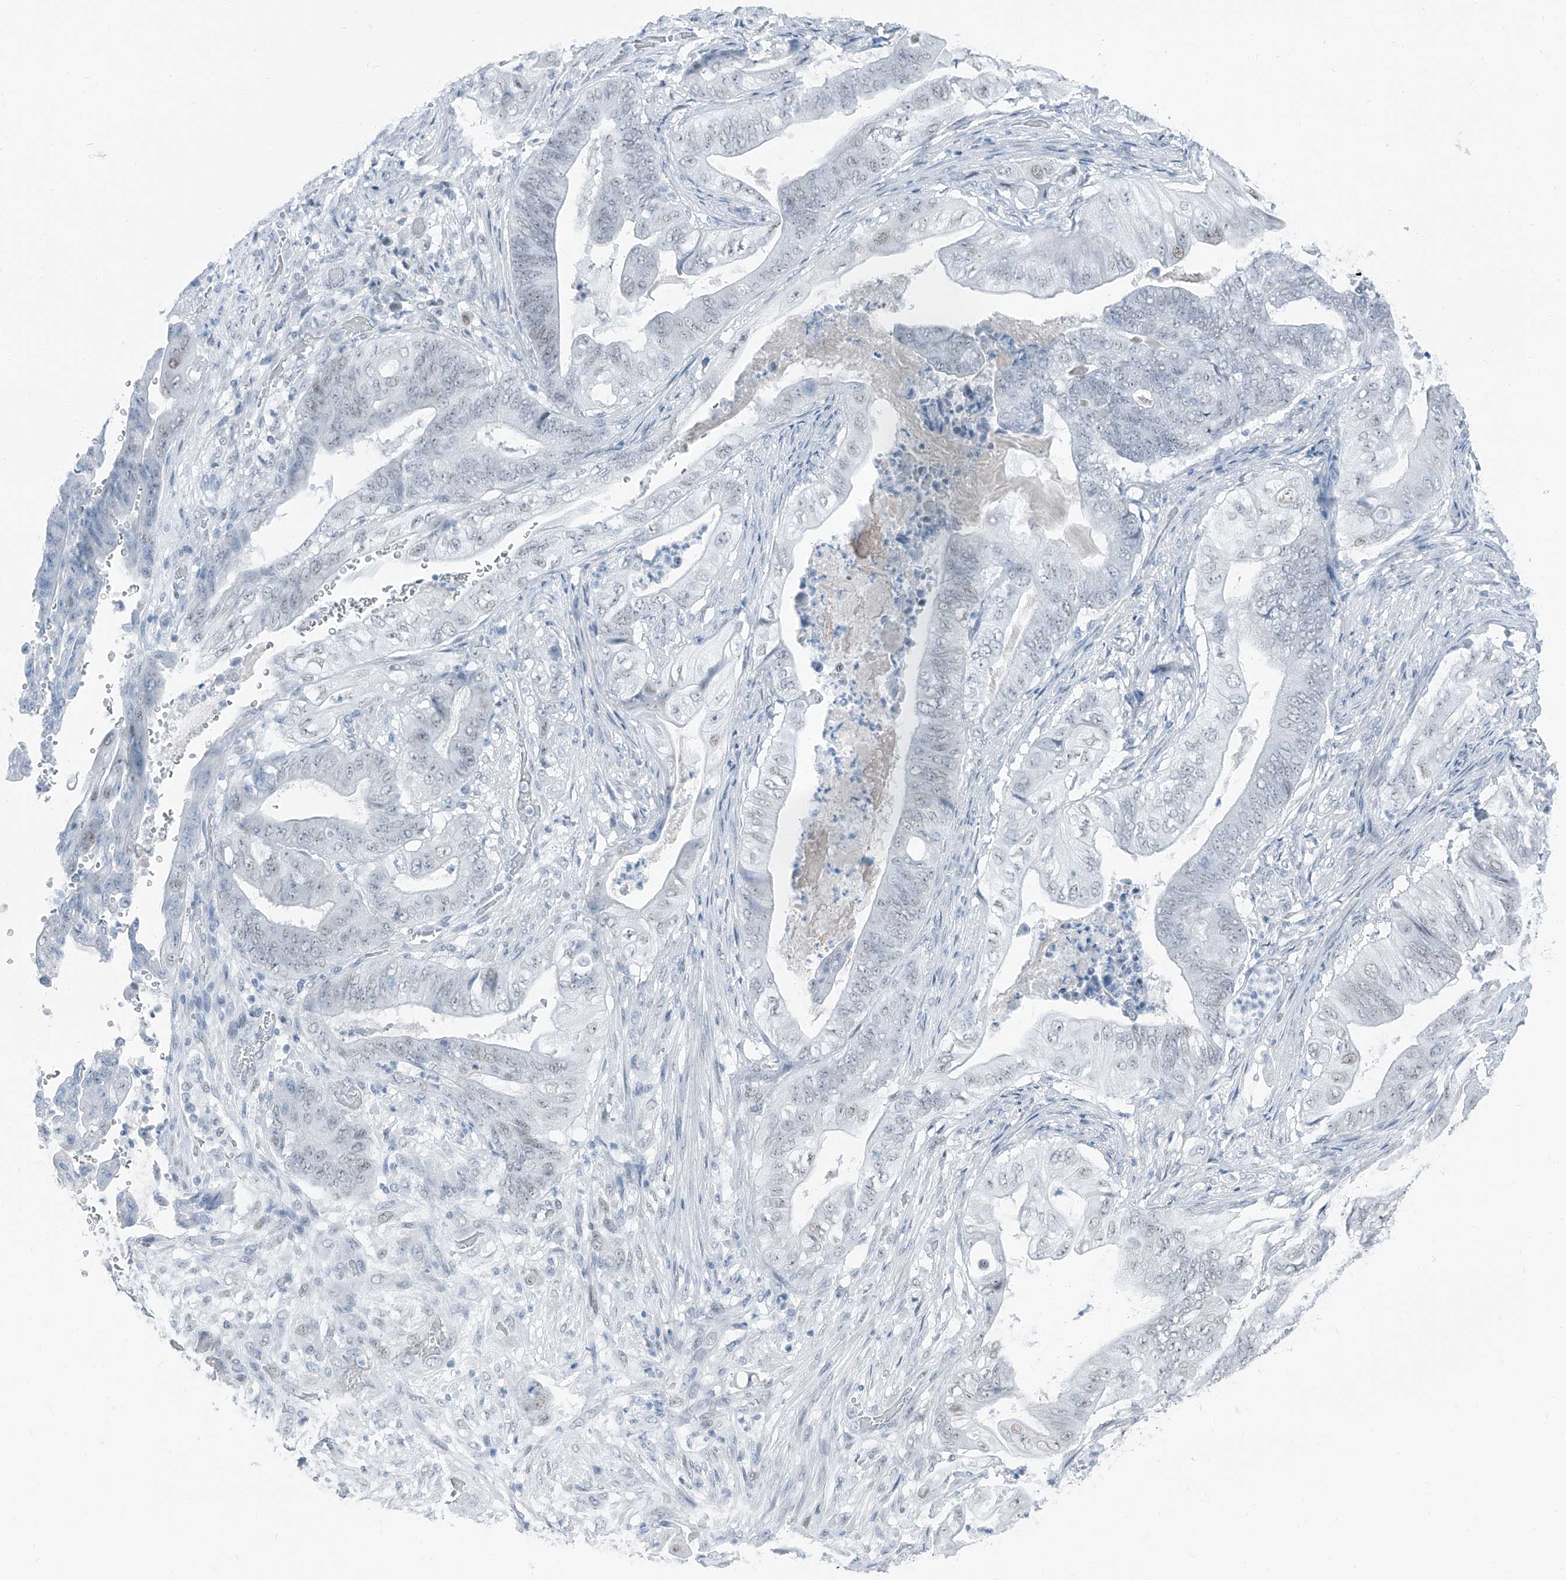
{"staining": {"intensity": "weak", "quantity": "<25%", "location": "nuclear"}, "tissue": "stomach cancer", "cell_type": "Tumor cells", "image_type": "cancer", "snomed": [{"axis": "morphology", "description": "Adenocarcinoma, NOS"}, {"axis": "topography", "description": "Stomach"}], "caption": "This is an immunohistochemistry (IHC) image of stomach adenocarcinoma. There is no staining in tumor cells.", "gene": "RGN", "patient": {"sex": "female", "age": 73}}